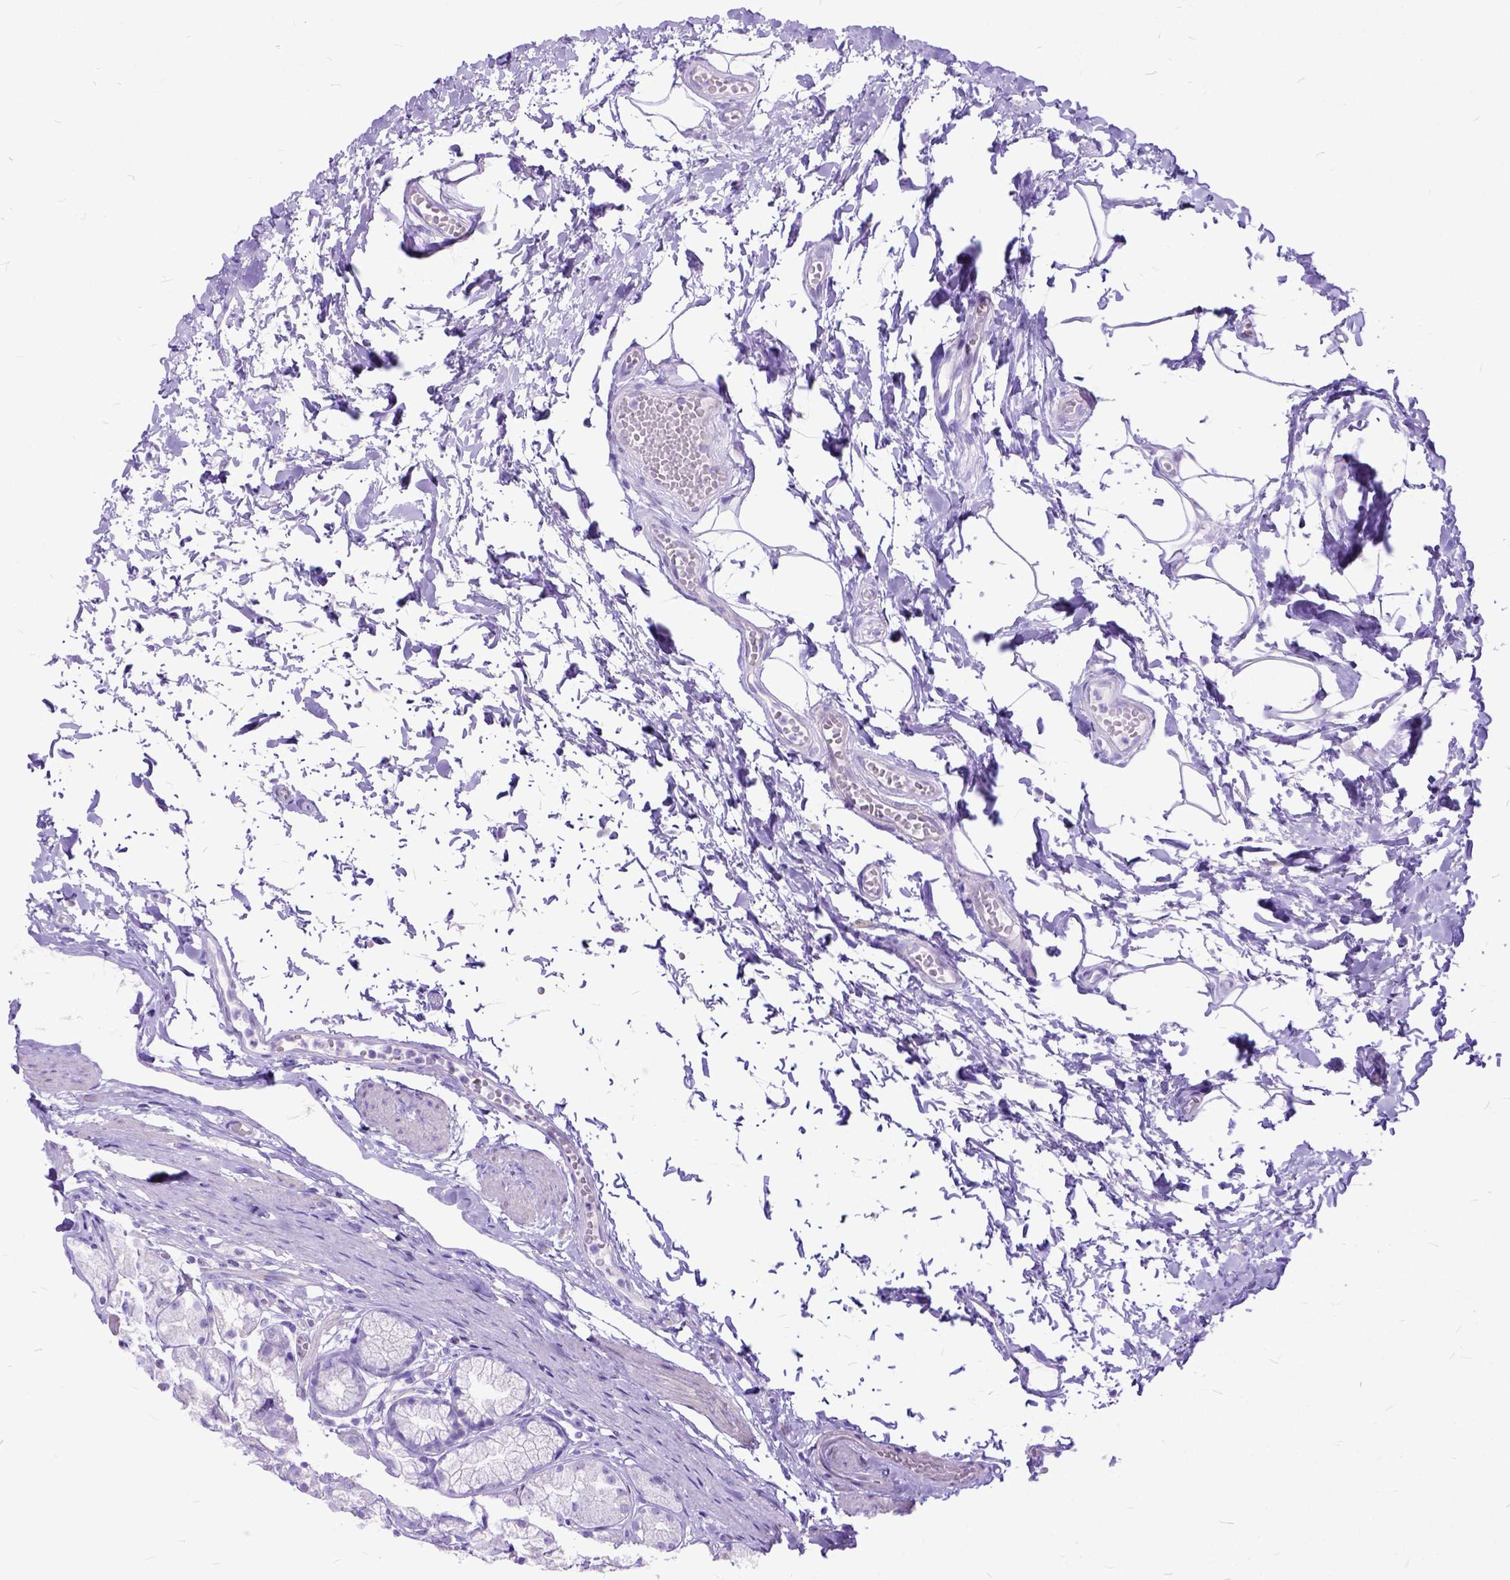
{"staining": {"intensity": "negative", "quantity": "none", "location": "none"}, "tissue": "stomach", "cell_type": "Glandular cells", "image_type": "normal", "snomed": [{"axis": "morphology", "description": "Normal tissue, NOS"}, {"axis": "topography", "description": "Stomach"}], "caption": "Glandular cells show no significant staining in unremarkable stomach.", "gene": "ARL9", "patient": {"sex": "male", "age": 70}}